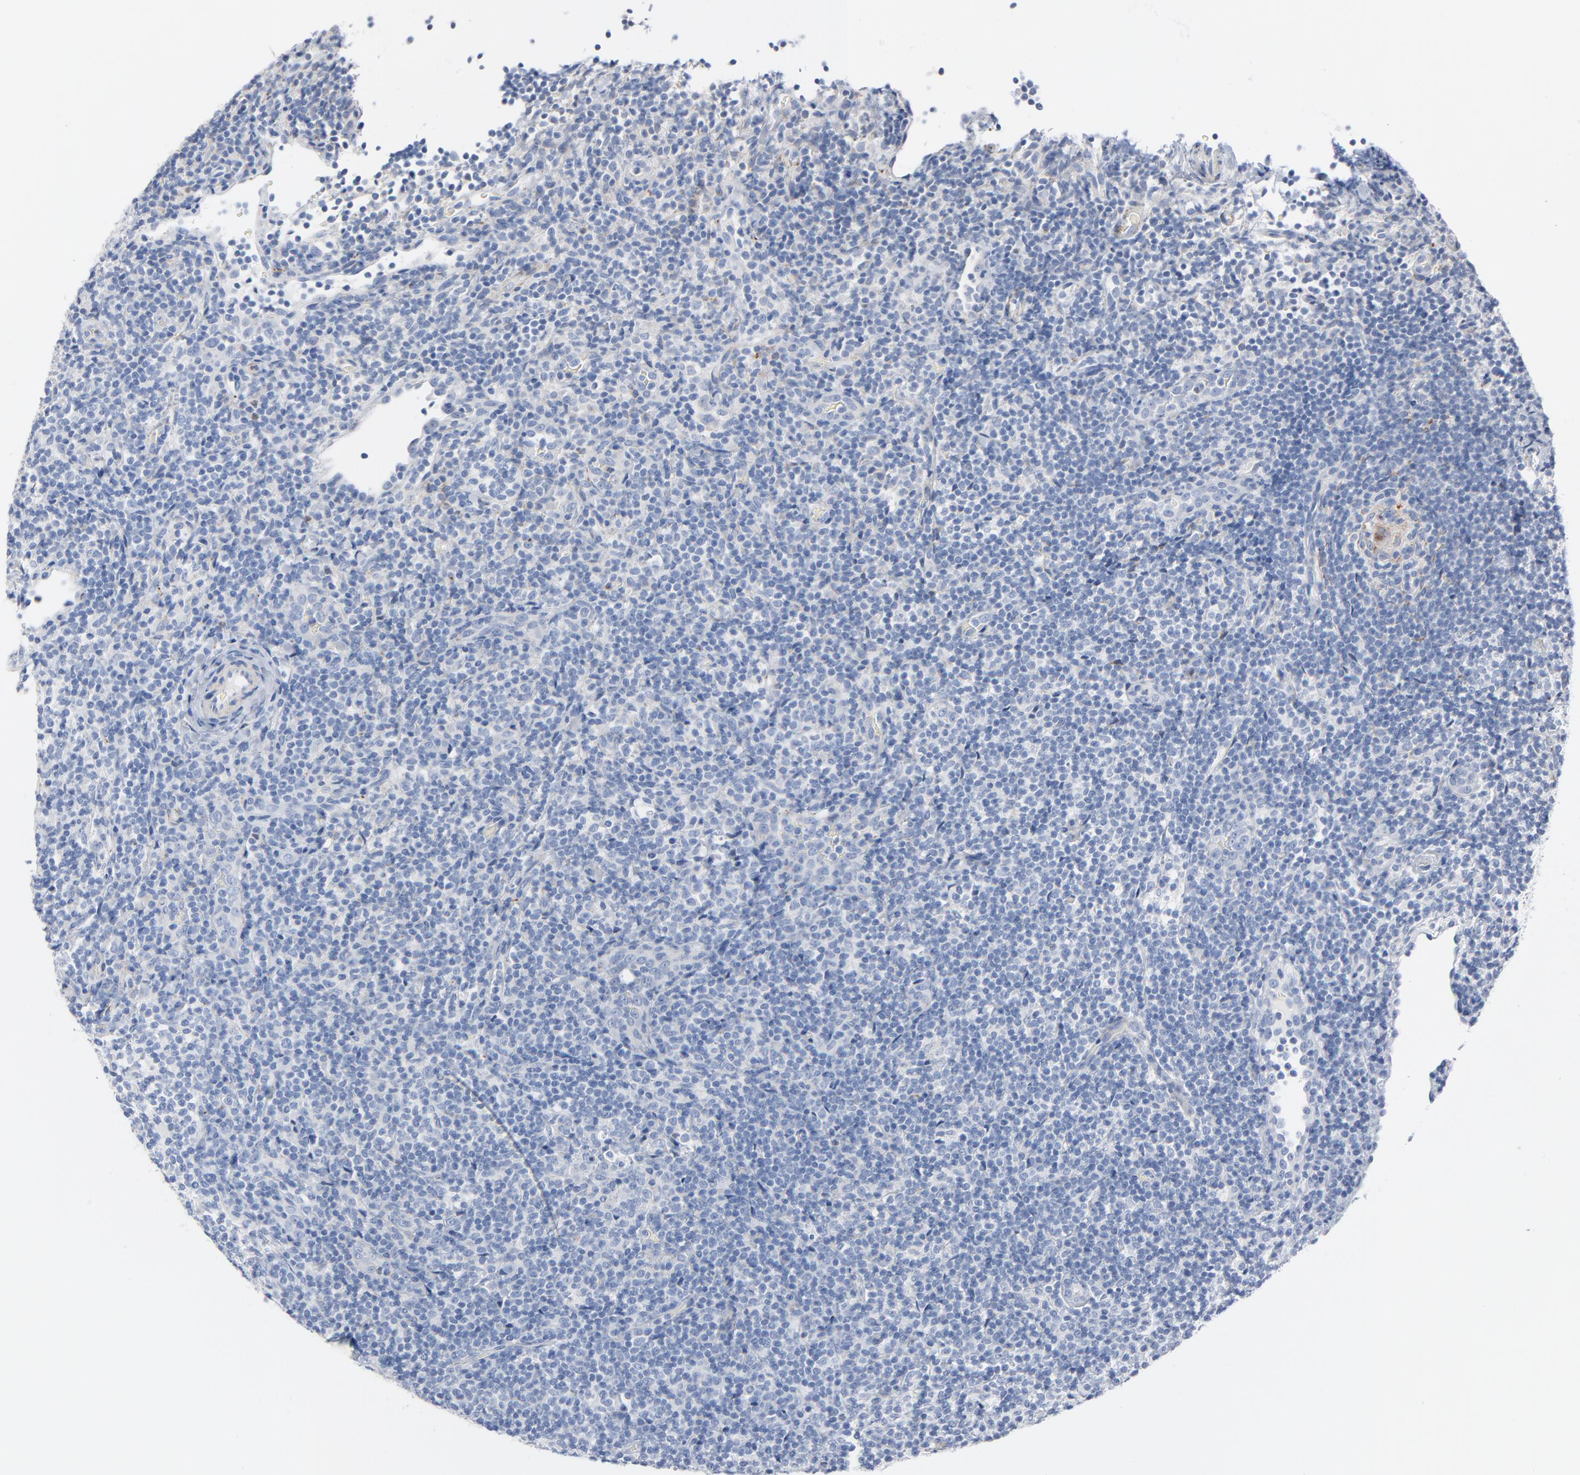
{"staining": {"intensity": "negative", "quantity": "none", "location": "none"}, "tissue": "lymphoma", "cell_type": "Tumor cells", "image_type": "cancer", "snomed": [{"axis": "morphology", "description": "Malignant lymphoma, non-Hodgkin's type, Low grade"}, {"axis": "topography", "description": "Lymph node"}], "caption": "A micrograph of human low-grade malignant lymphoma, non-Hodgkin's type is negative for staining in tumor cells.", "gene": "IFT43", "patient": {"sex": "female", "age": 76}}